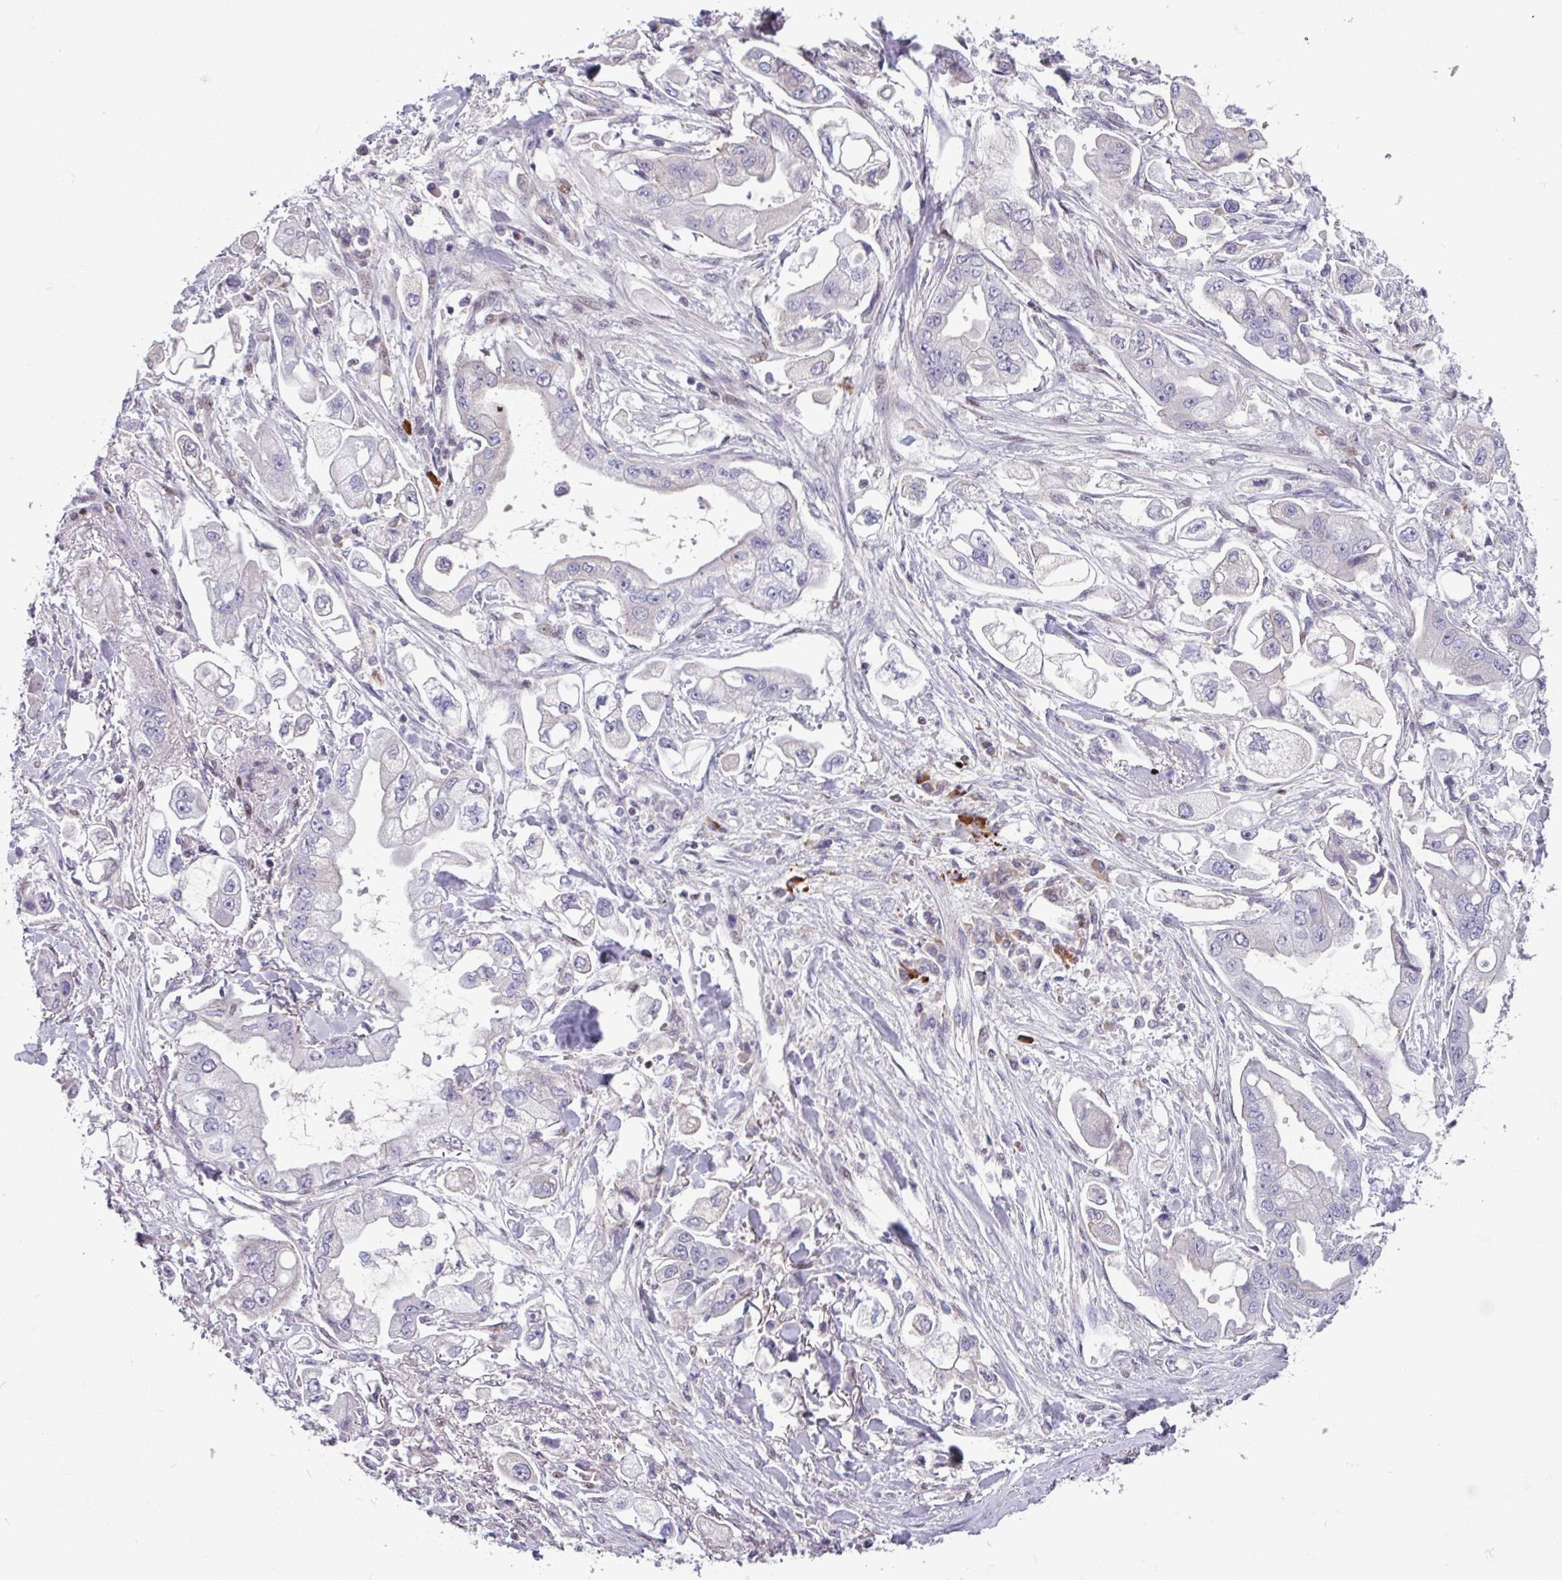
{"staining": {"intensity": "negative", "quantity": "none", "location": "none"}, "tissue": "stomach cancer", "cell_type": "Tumor cells", "image_type": "cancer", "snomed": [{"axis": "morphology", "description": "Adenocarcinoma, NOS"}, {"axis": "topography", "description": "Stomach"}], "caption": "DAB (3,3'-diaminobenzidine) immunohistochemical staining of stomach cancer displays no significant positivity in tumor cells. (Immunohistochemistry (ihc), brightfield microscopy, high magnification).", "gene": "ZNF575", "patient": {"sex": "male", "age": 62}}